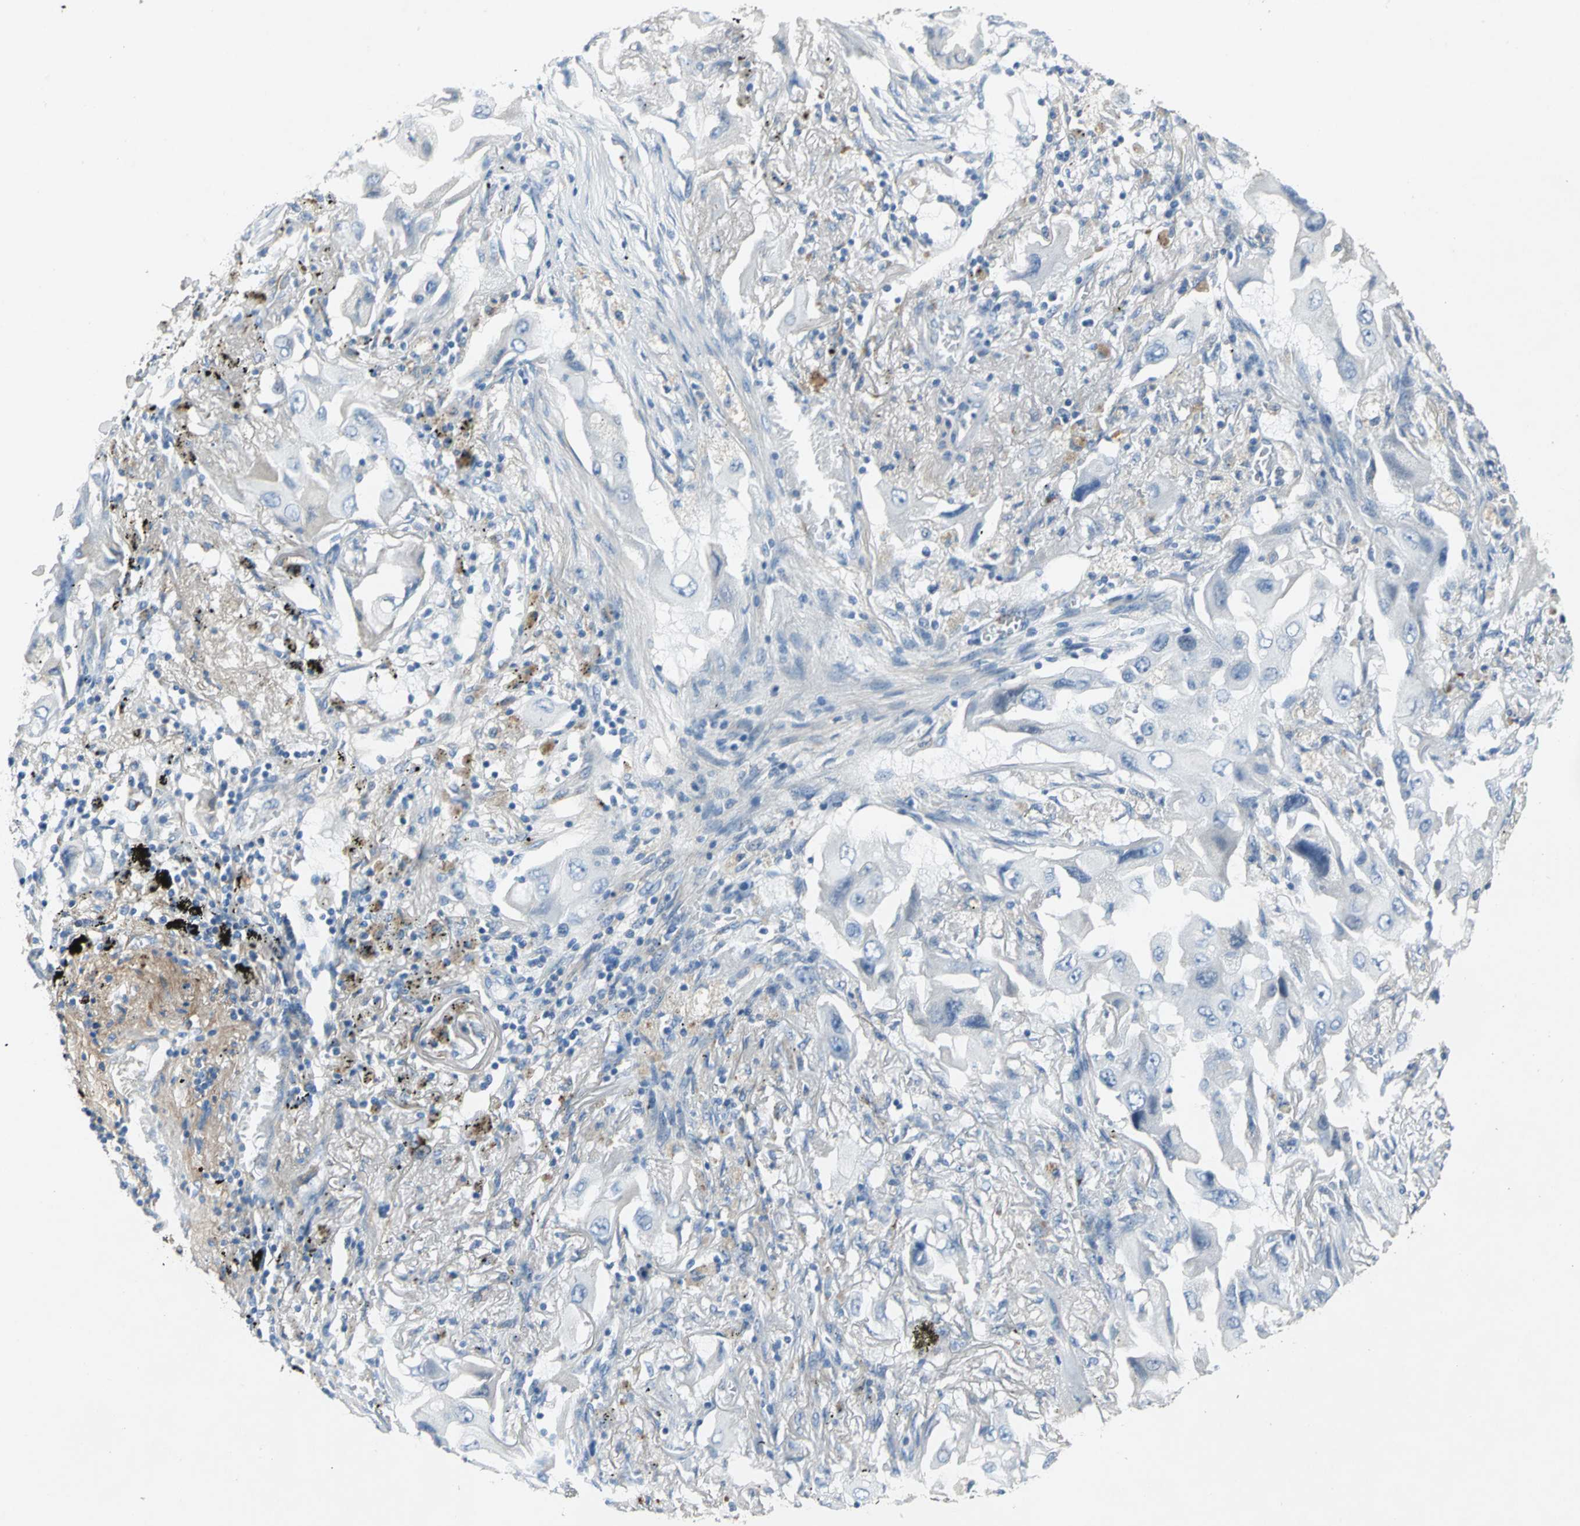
{"staining": {"intensity": "negative", "quantity": "none", "location": "none"}, "tissue": "lung cancer", "cell_type": "Tumor cells", "image_type": "cancer", "snomed": [{"axis": "morphology", "description": "Adenocarcinoma, NOS"}, {"axis": "topography", "description": "Lung"}], "caption": "Tumor cells are negative for protein expression in human adenocarcinoma (lung). (DAB immunohistochemistry (IHC) with hematoxylin counter stain).", "gene": "EFNB3", "patient": {"sex": "female", "age": 65}}